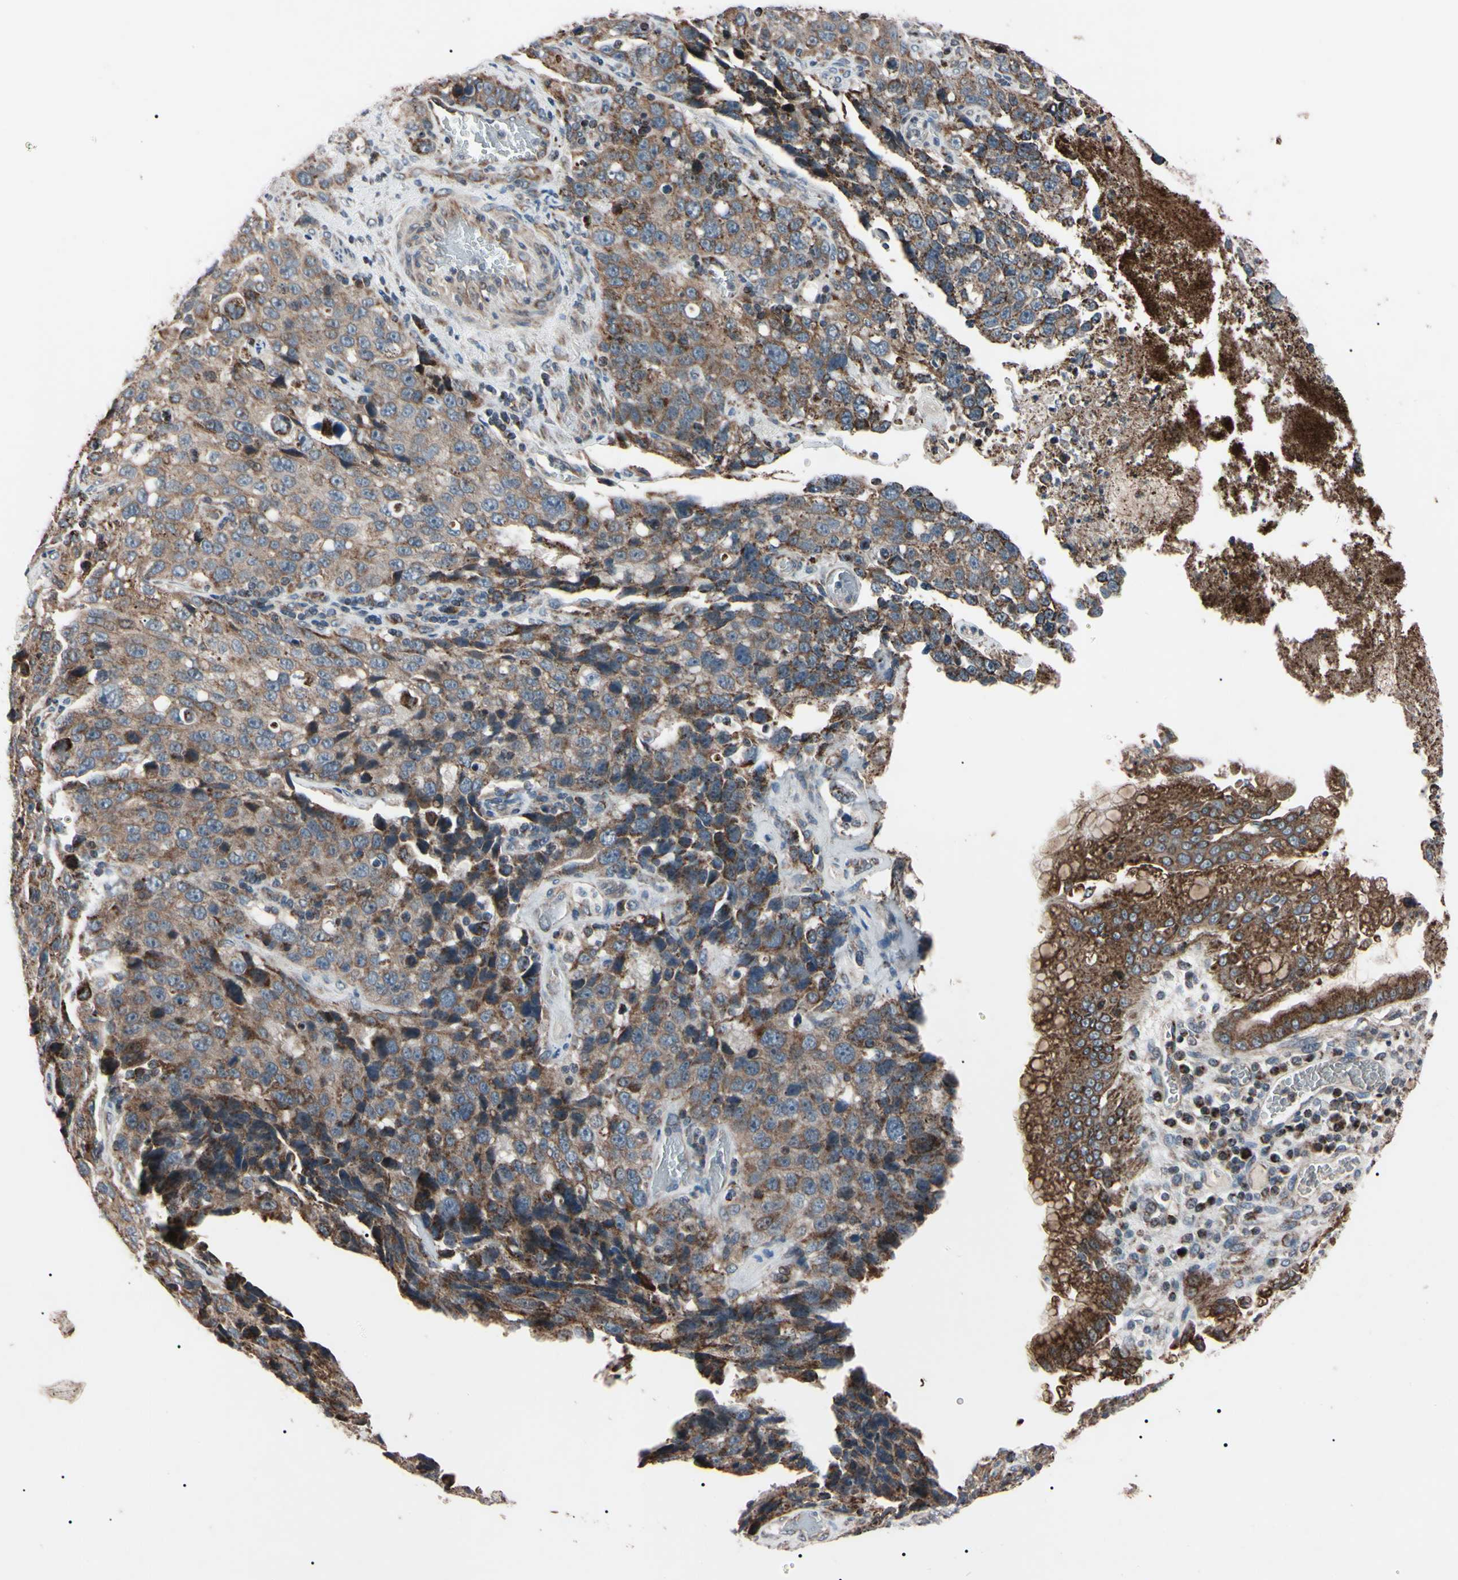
{"staining": {"intensity": "weak", "quantity": "25%-75%", "location": "cytoplasmic/membranous"}, "tissue": "stomach cancer", "cell_type": "Tumor cells", "image_type": "cancer", "snomed": [{"axis": "morphology", "description": "Normal tissue, NOS"}, {"axis": "morphology", "description": "Adenocarcinoma, NOS"}, {"axis": "topography", "description": "Stomach"}], "caption": "Immunohistochemistry of human adenocarcinoma (stomach) displays low levels of weak cytoplasmic/membranous expression in approximately 25%-75% of tumor cells.", "gene": "TNFRSF1A", "patient": {"sex": "male", "age": 48}}